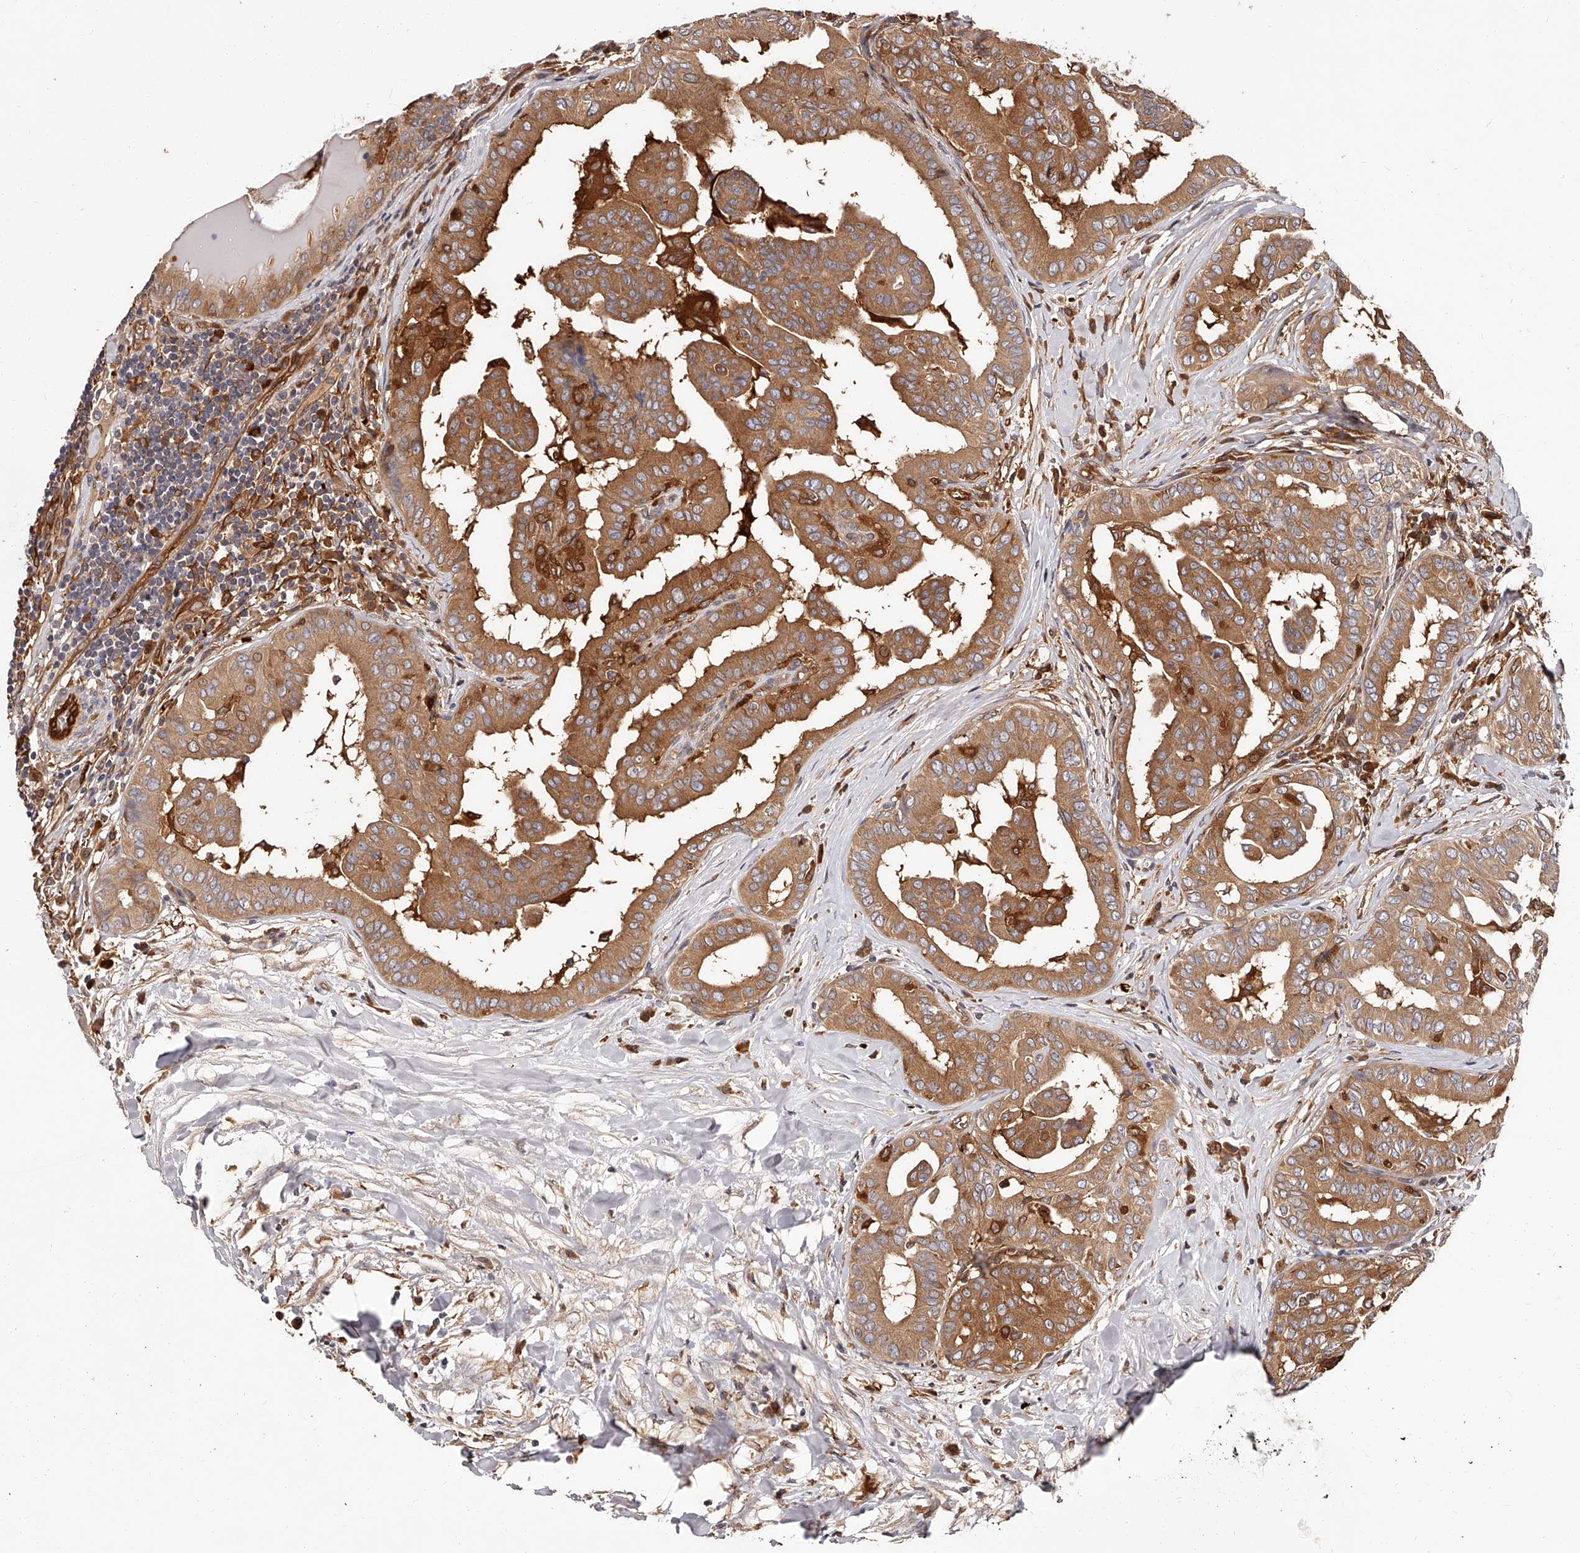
{"staining": {"intensity": "moderate", "quantity": ">75%", "location": "cytoplasmic/membranous"}, "tissue": "thyroid cancer", "cell_type": "Tumor cells", "image_type": "cancer", "snomed": [{"axis": "morphology", "description": "Papillary adenocarcinoma, NOS"}, {"axis": "topography", "description": "Thyroid gland"}], "caption": "Tumor cells exhibit moderate cytoplasmic/membranous expression in approximately >75% of cells in thyroid cancer.", "gene": "LAP3", "patient": {"sex": "male", "age": 33}}